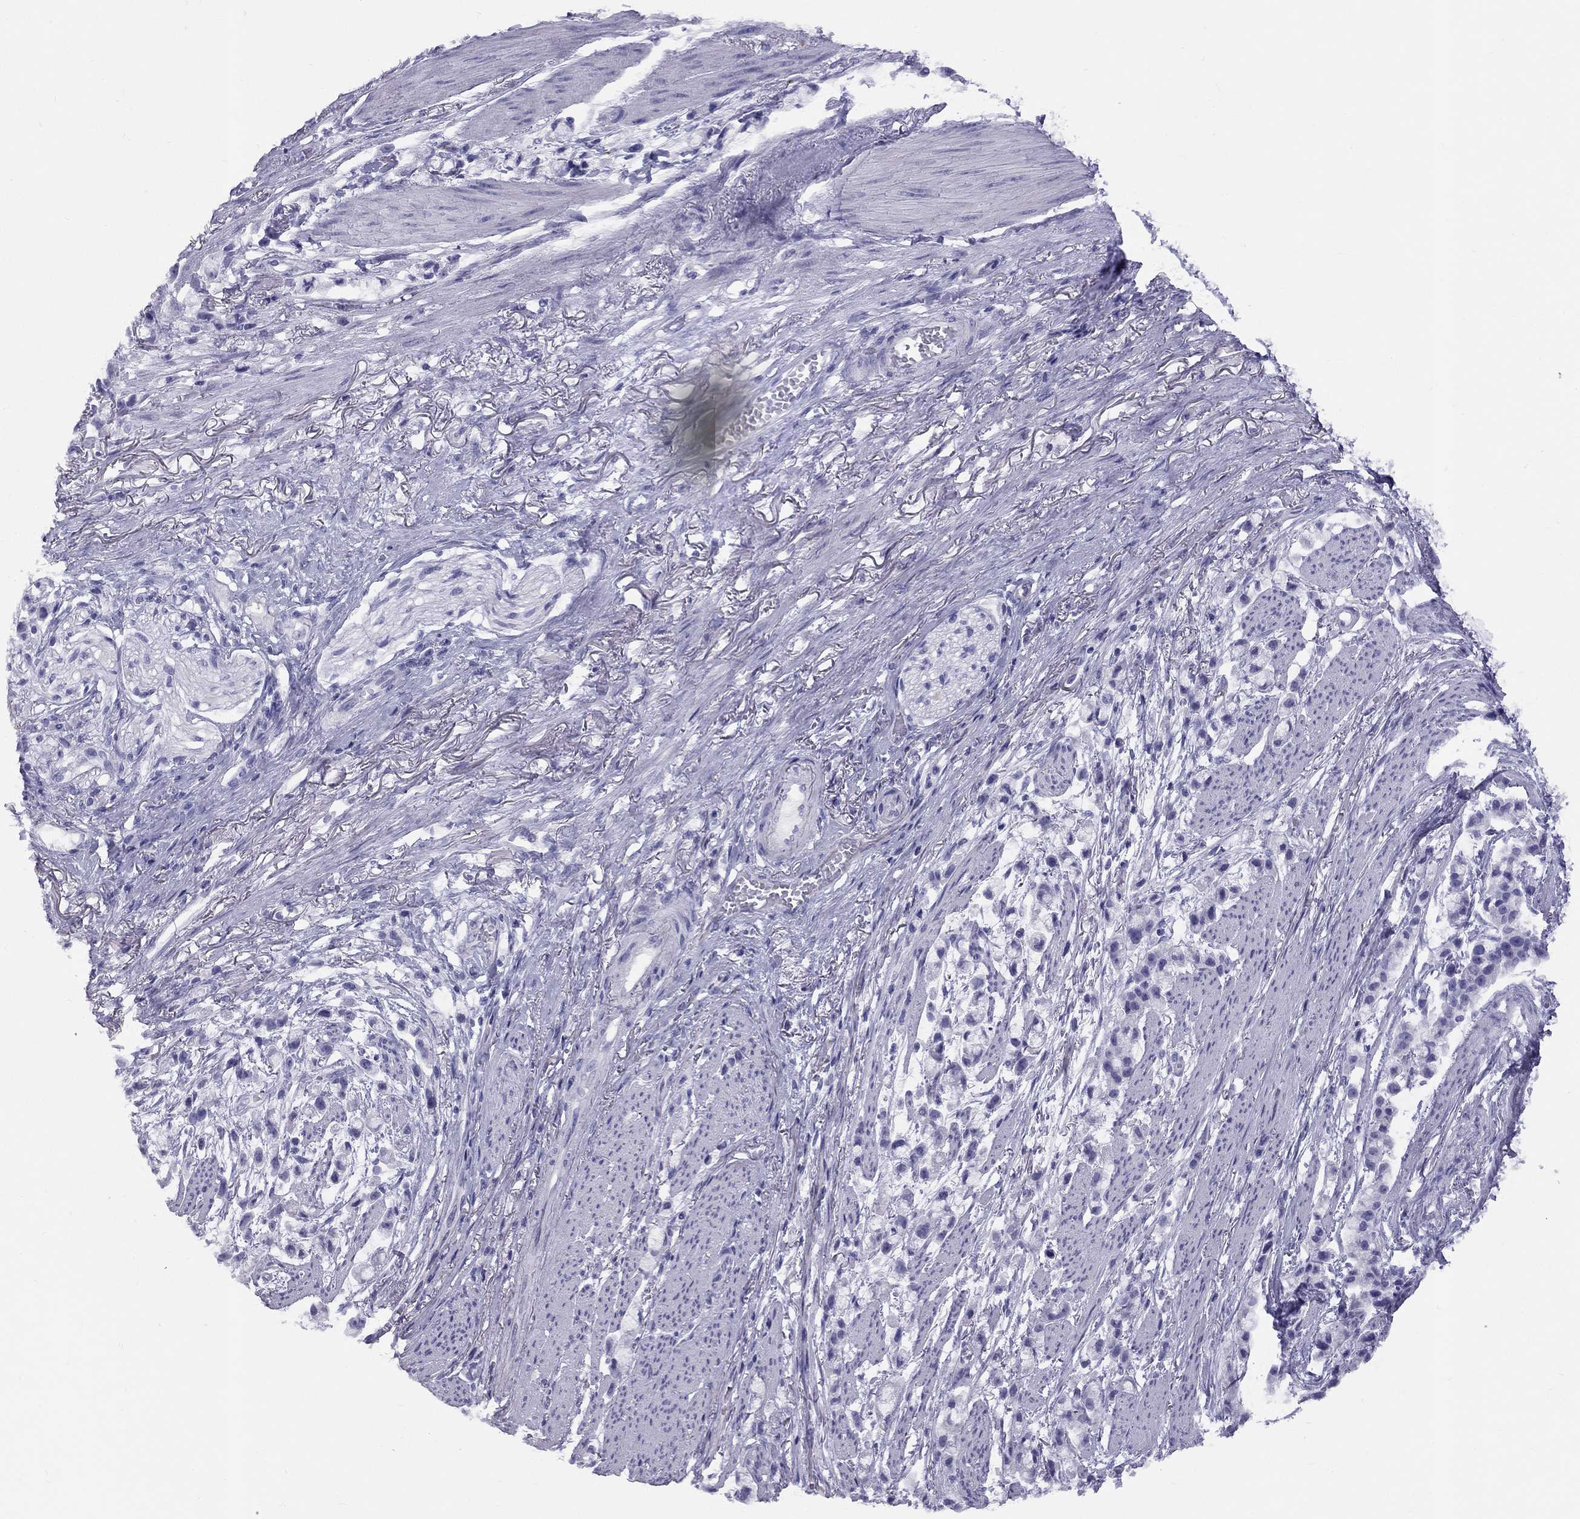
{"staining": {"intensity": "negative", "quantity": "none", "location": "none"}, "tissue": "stomach cancer", "cell_type": "Tumor cells", "image_type": "cancer", "snomed": [{"axis": "morphology", "description": "Adenocarcinoma, NOS"}, {"axis": "topography", "description": "Stomach"}], "caption": "This image is of stomach cancer (adenocarcinoma) stained with immunohistochemistry to label a protein in brown with the nuclei are counter-stained blue. There is no positivity in tumor cells.", "gene": "FSCN3", "patient": {"sex": "female", "age": 81}}